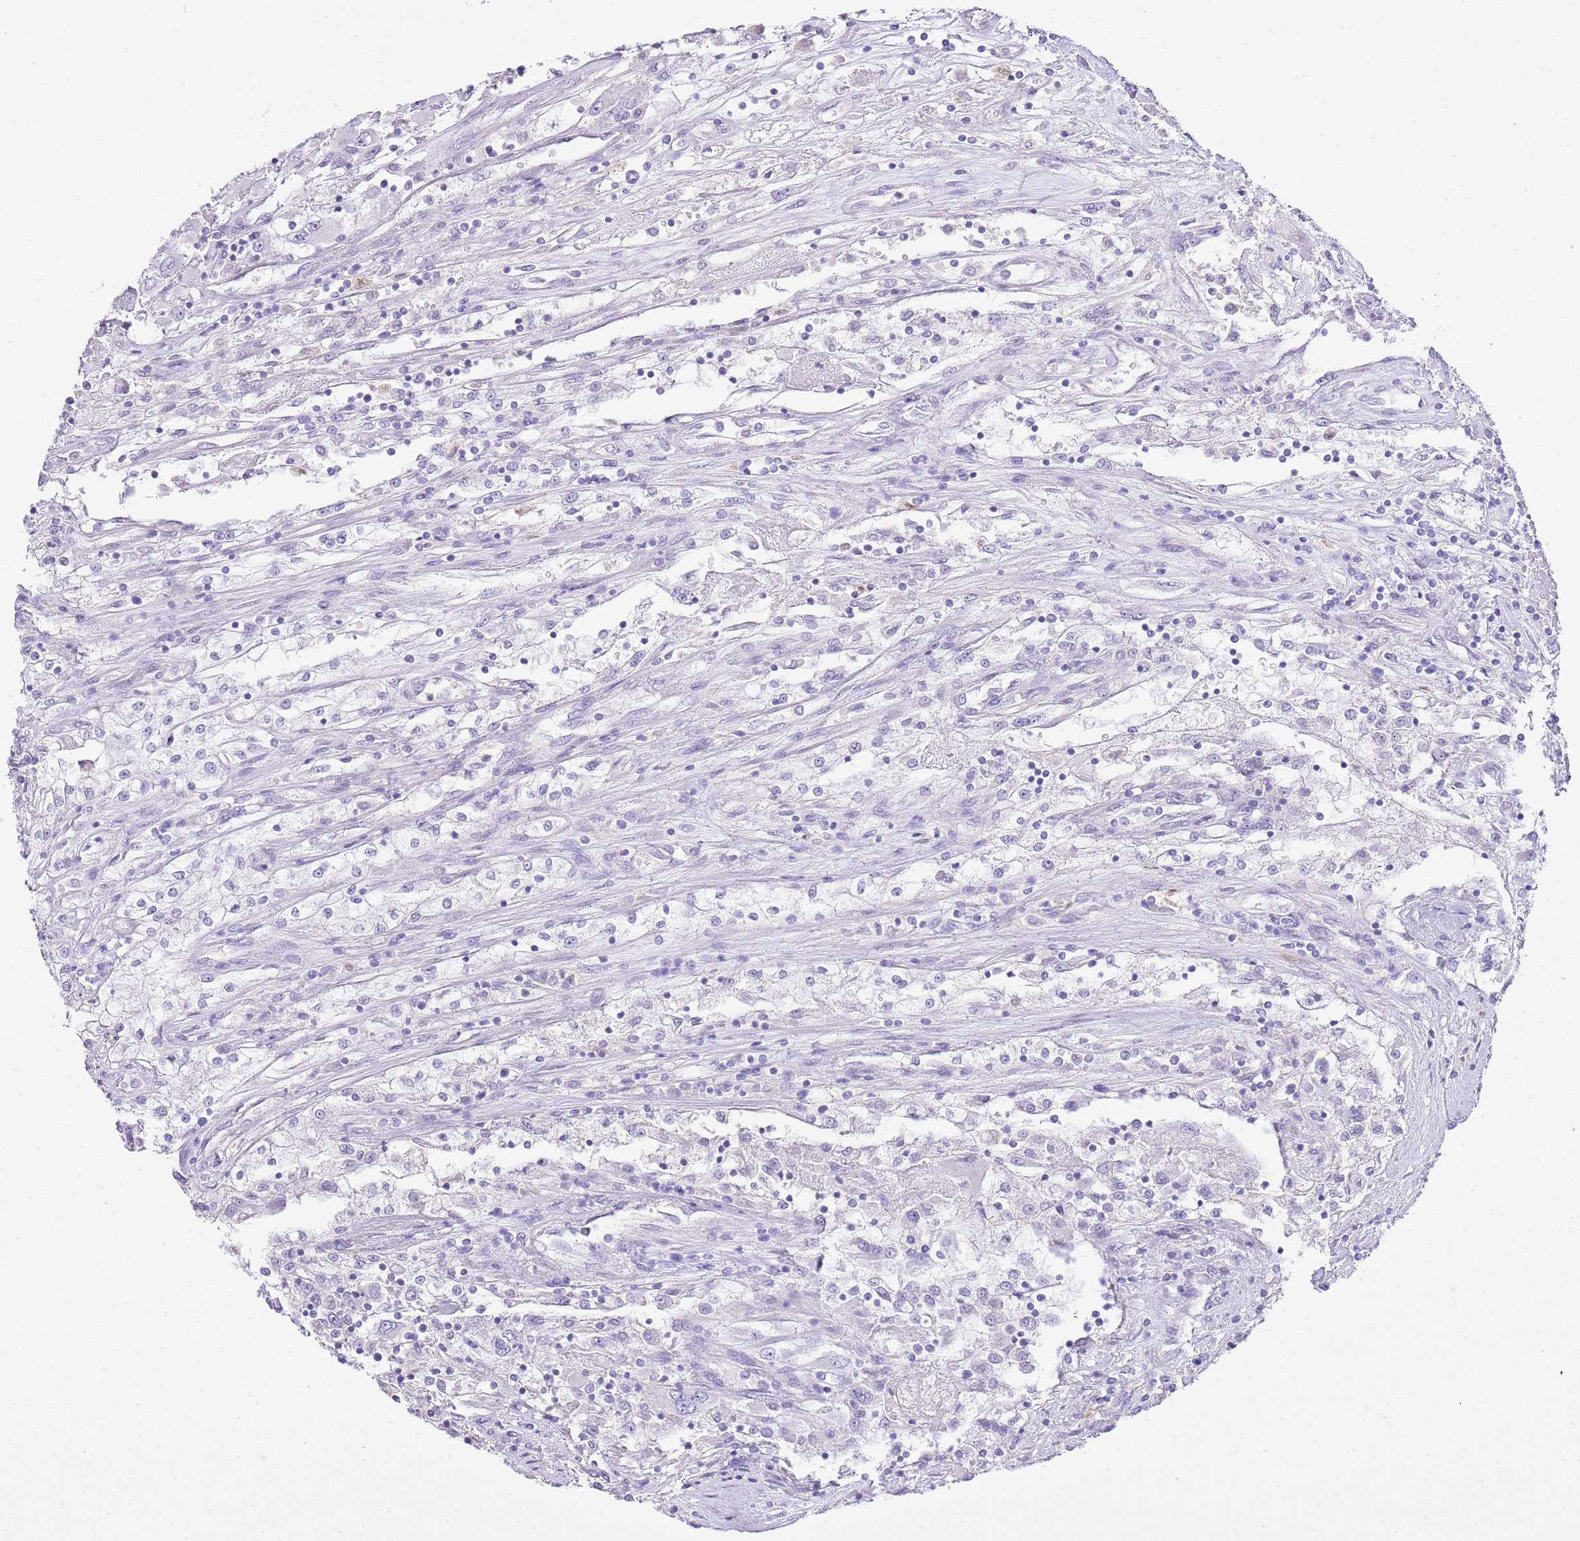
{"staining": {"intensity": "negative", "quantity": "none", "location": "none"}, "tissue": "renal cancer", "cell_type": "Tumor cells", "image_type": "cancer", "snomed": [{"axis": "morphology", "description": "Adenocarcinoma, NOS"}, {"axis": "topography", "description": "Kidney"}], "caption": "Adenocarcinoma (renal) was stained to show a protein in brown. There is no significant expression in tumor cells.", "gene": "XPO7", "patient": {"sex": "female", "age": 52}}